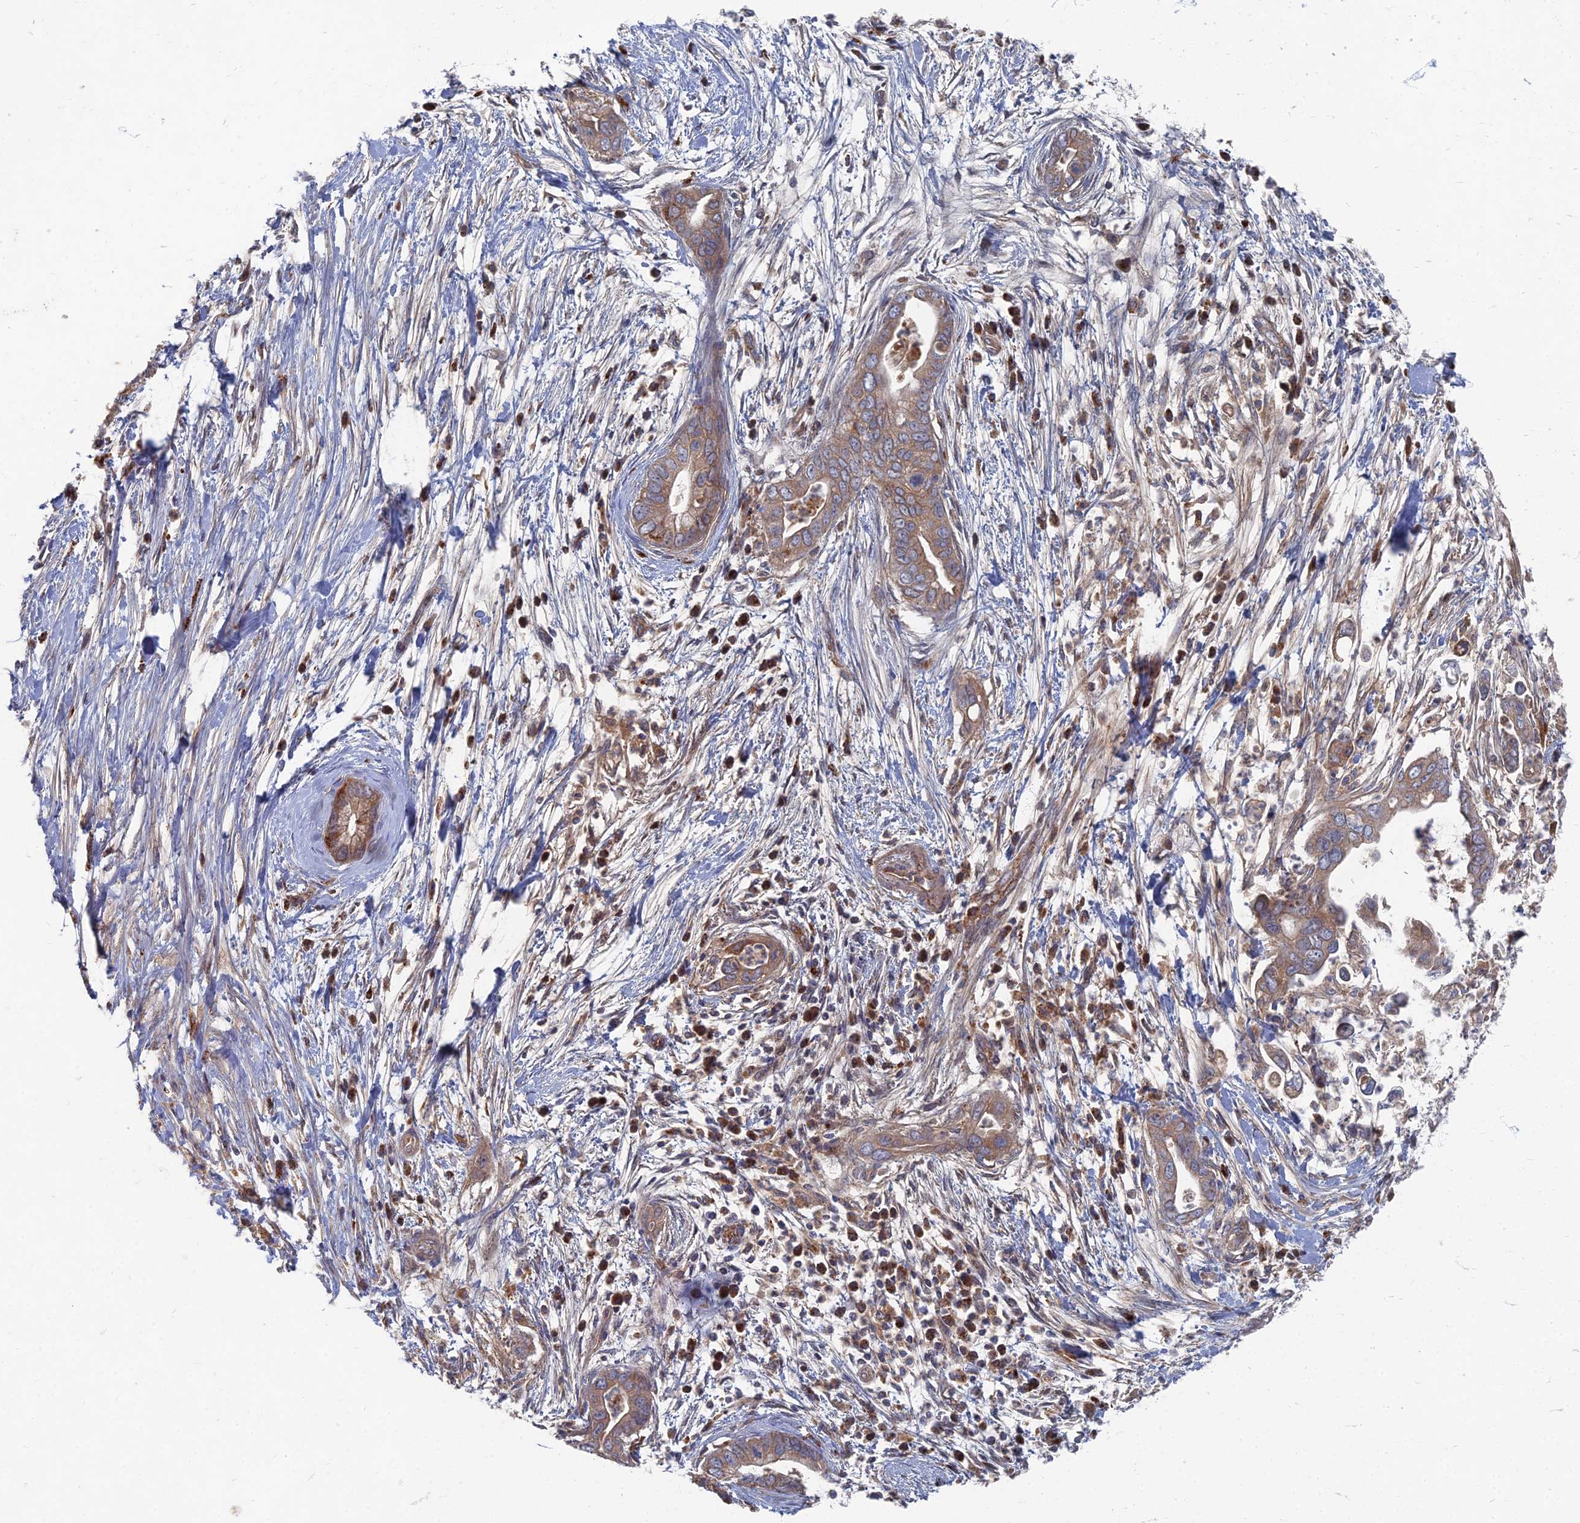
{"staining": {"intensity": "moderate", "quantity": ">75%", "location": "cytoplasmic/membranous"}, "tissue": "pancreatic cancer", "cell_type": "Tumor cells", "image_type": "cancer", "snomed": [{"axis": "morphology", "description": "Adenocarcinoma, NOS"}, {"axis": "topography", "description": "Pancreas"}], "caption": "Immunohistochemistry histopathology image of neoplastic tissue: human adenocarcinoma (pancreatic) stained using IHC shows medium levels of moderate protein expression localized specifically in the cytoplasmic/membranous of tumor cells, appearing as a cytoplasmic/membranous brown color.", "gene": "PPCDC", "patient": {"sex": "male", "age": 75}}